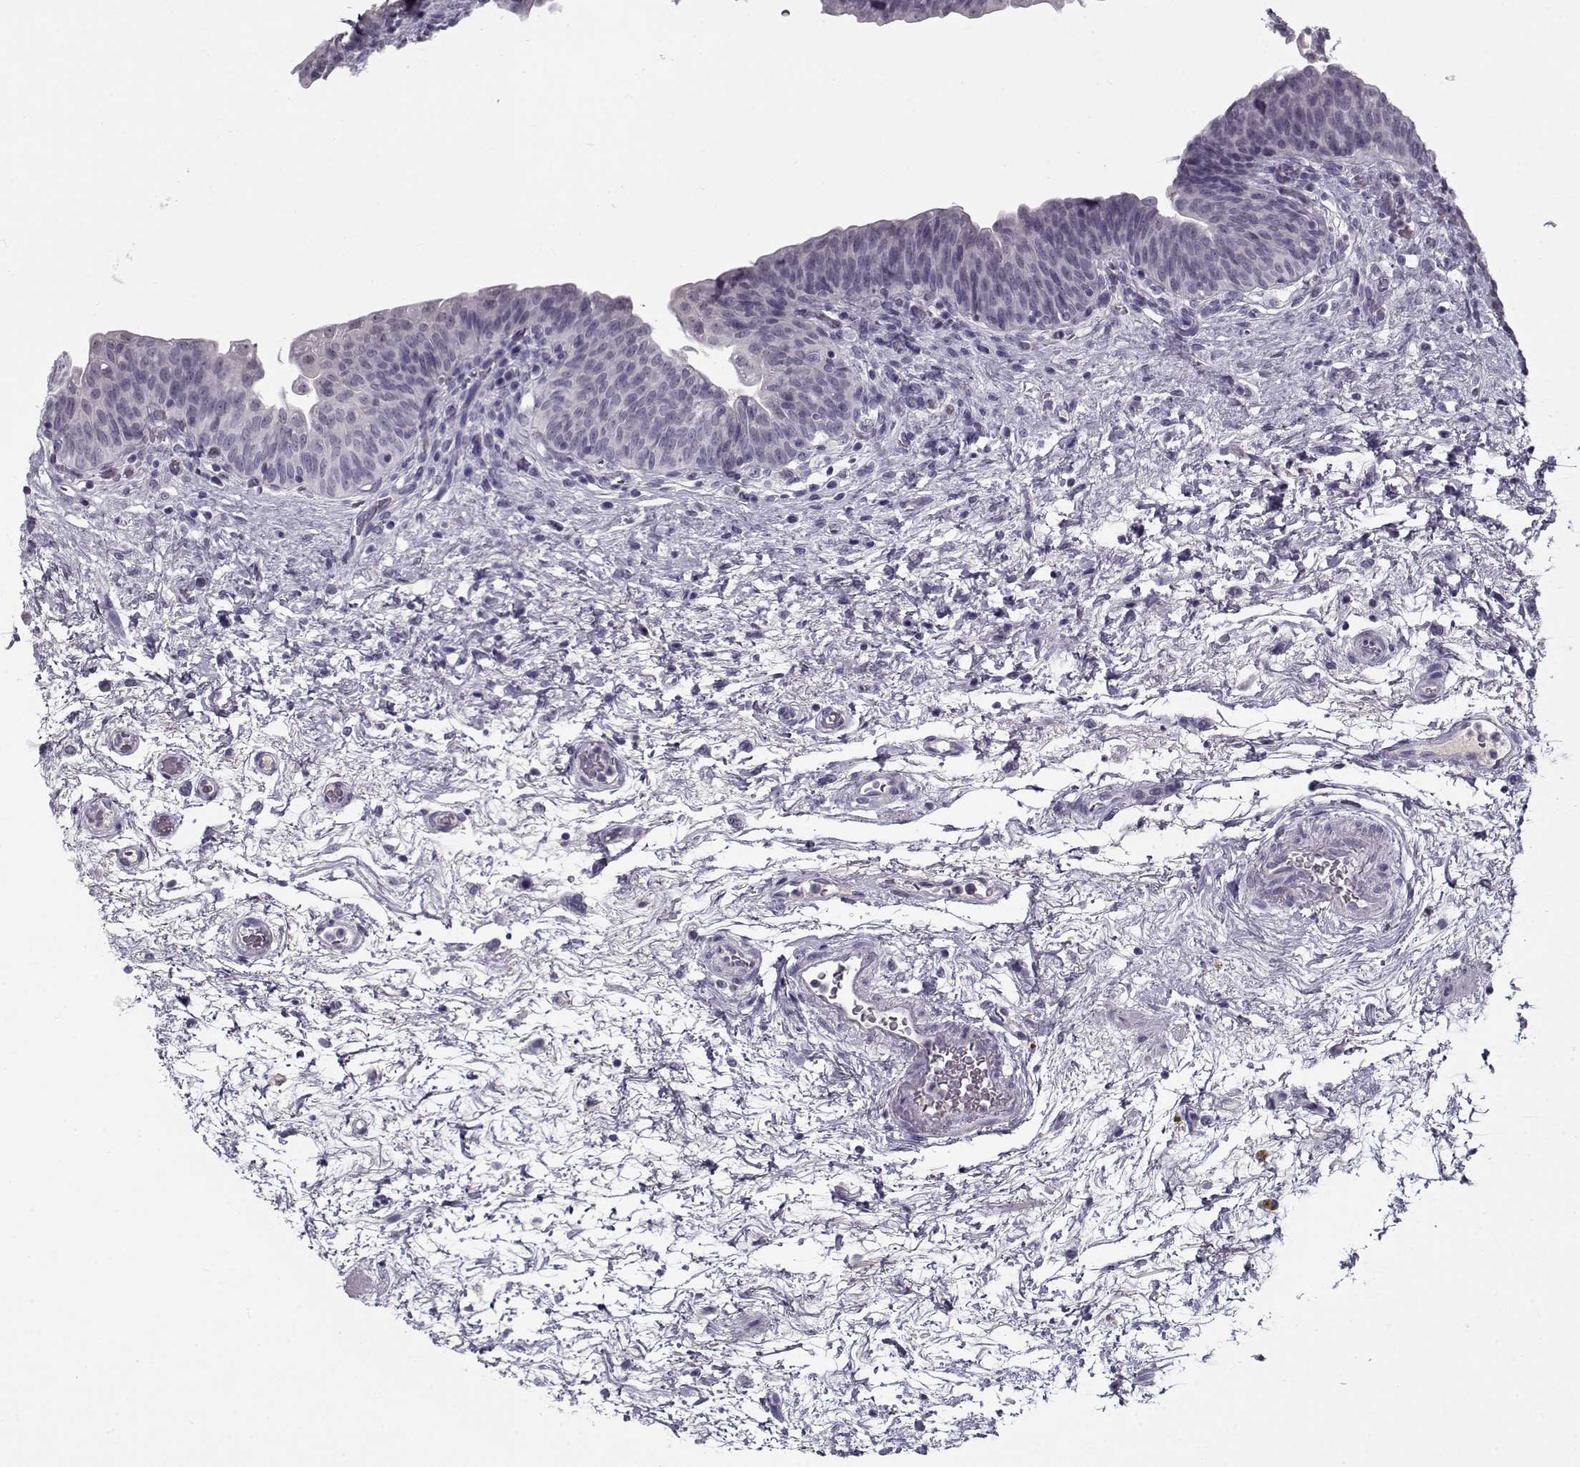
{"staining": {"intensity": "negative", "quantity": "none", "location": "none"}, "tissue": "urinary bladder", "cell_type": "Urothelial cells", "image_type": "normal", "snomed": [{"axis": "morphology", "description": "Normal tissue, NOS"}, {"axis": "topography", "description": "Urinary bladder"}], "caption": "This micrograph is of benign urinary bladder stained with immunohistochemistry (IHC) to label a protein in brown with the nuclei are counter-stained blue. There is no staining in urothelial cells. Nuclei are stained in blue.", "gene": "SPACA9", "patient": {"sex": "male", "age": 69}}